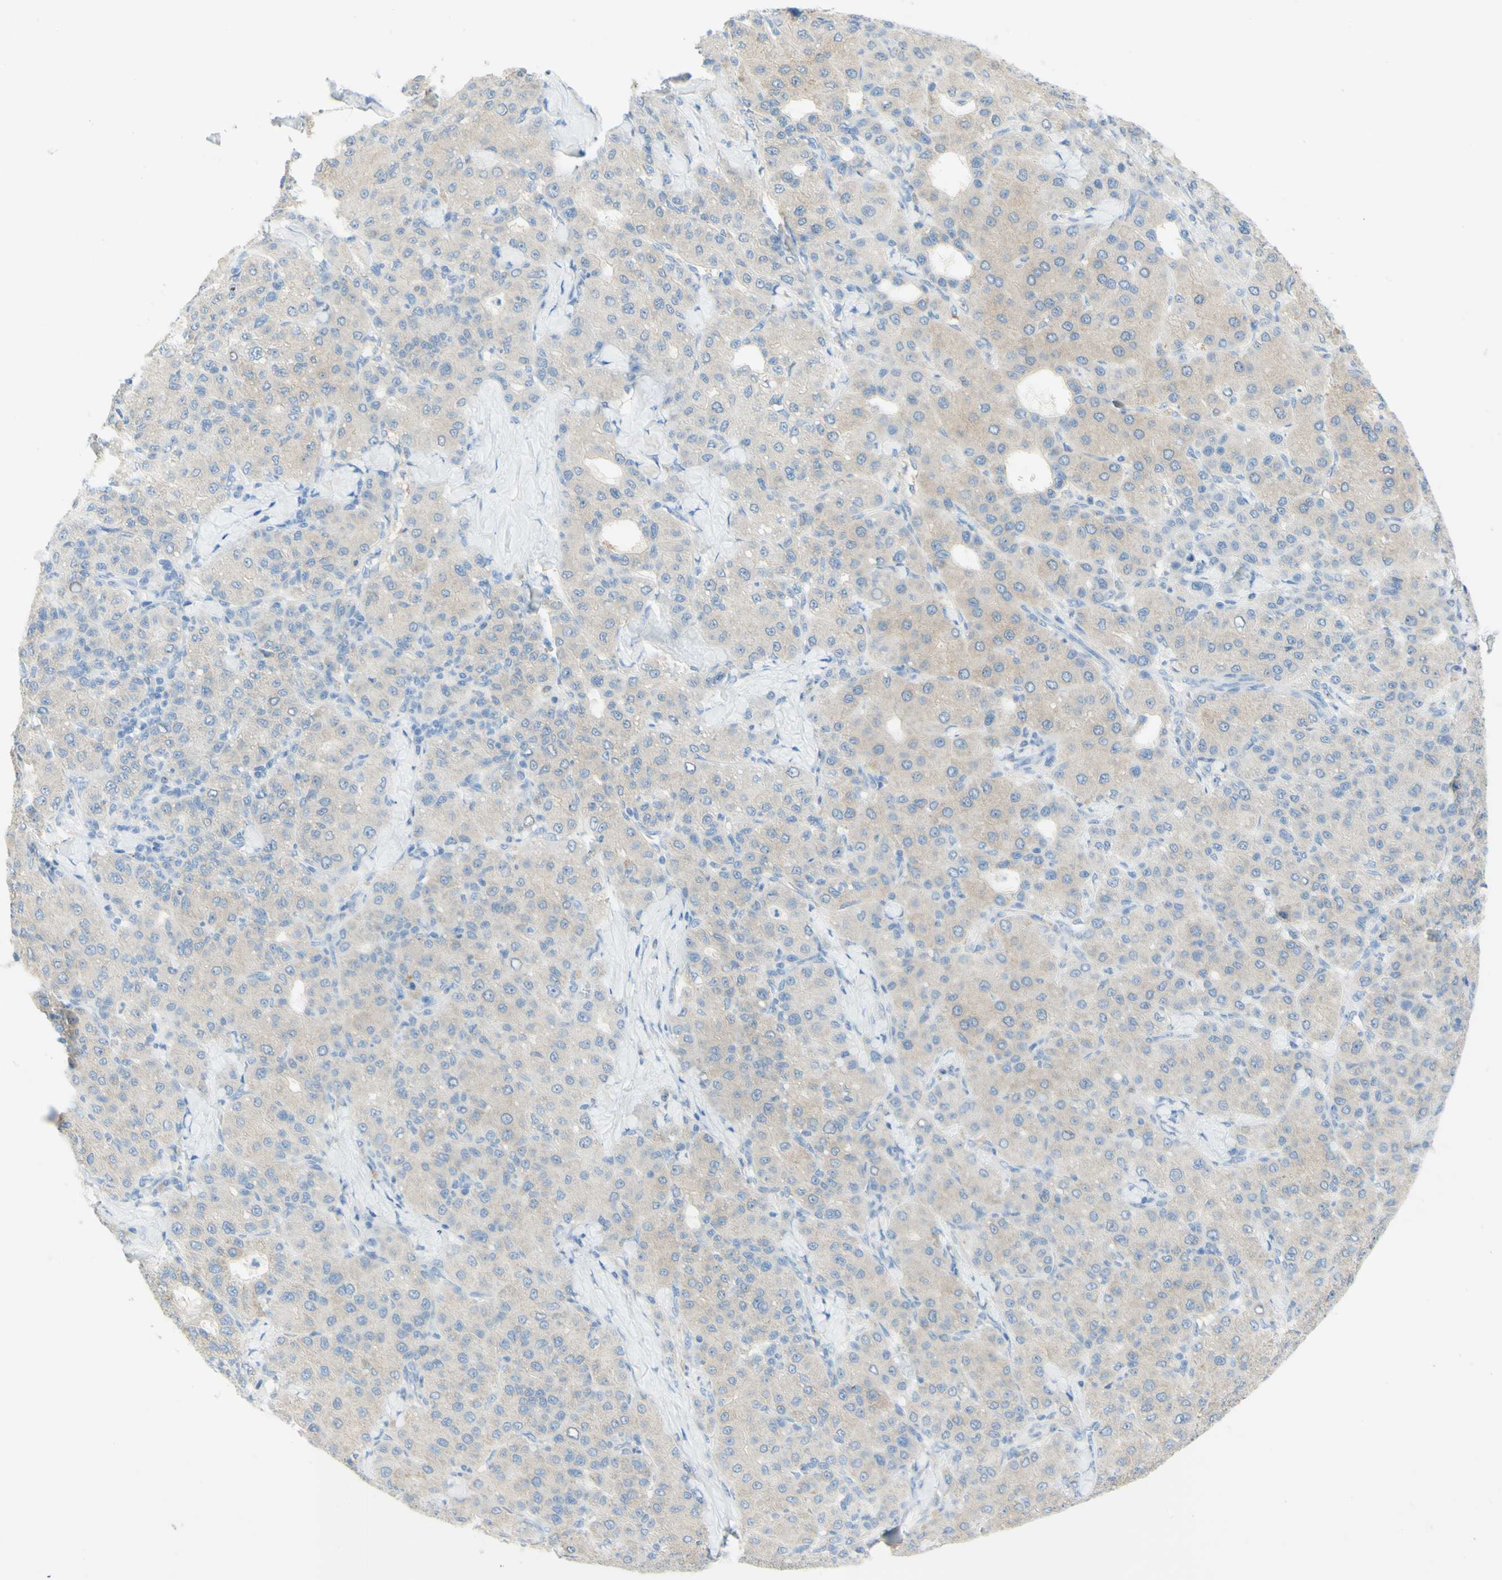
{"staining": {"intensity": "weak", "quantity": "<25%", "location": "cytoplasmic/membranous"}, "tissue": "liver cancer", "cell_type": "Tumor cells", "image_type": "cancer", "snomed": [{"axis": "morphology", "description": "Carcinoma, Hepatocellular, NOS"}, {"axis": "topography", "description": "Liver"}], "caption": "A high-resolution photomicrograph shows IHC staining of liver hepatocellular carcinoma, which exhibits no significant staining in tumor cells. The staining was performed using DAB to visualize the protein expression in brown, while the nuclei were stained in blue with hematoxylin (Magnification: 20x).", "gene": "TSPAN1", "patient": {"sex": "male", "age": 65}}